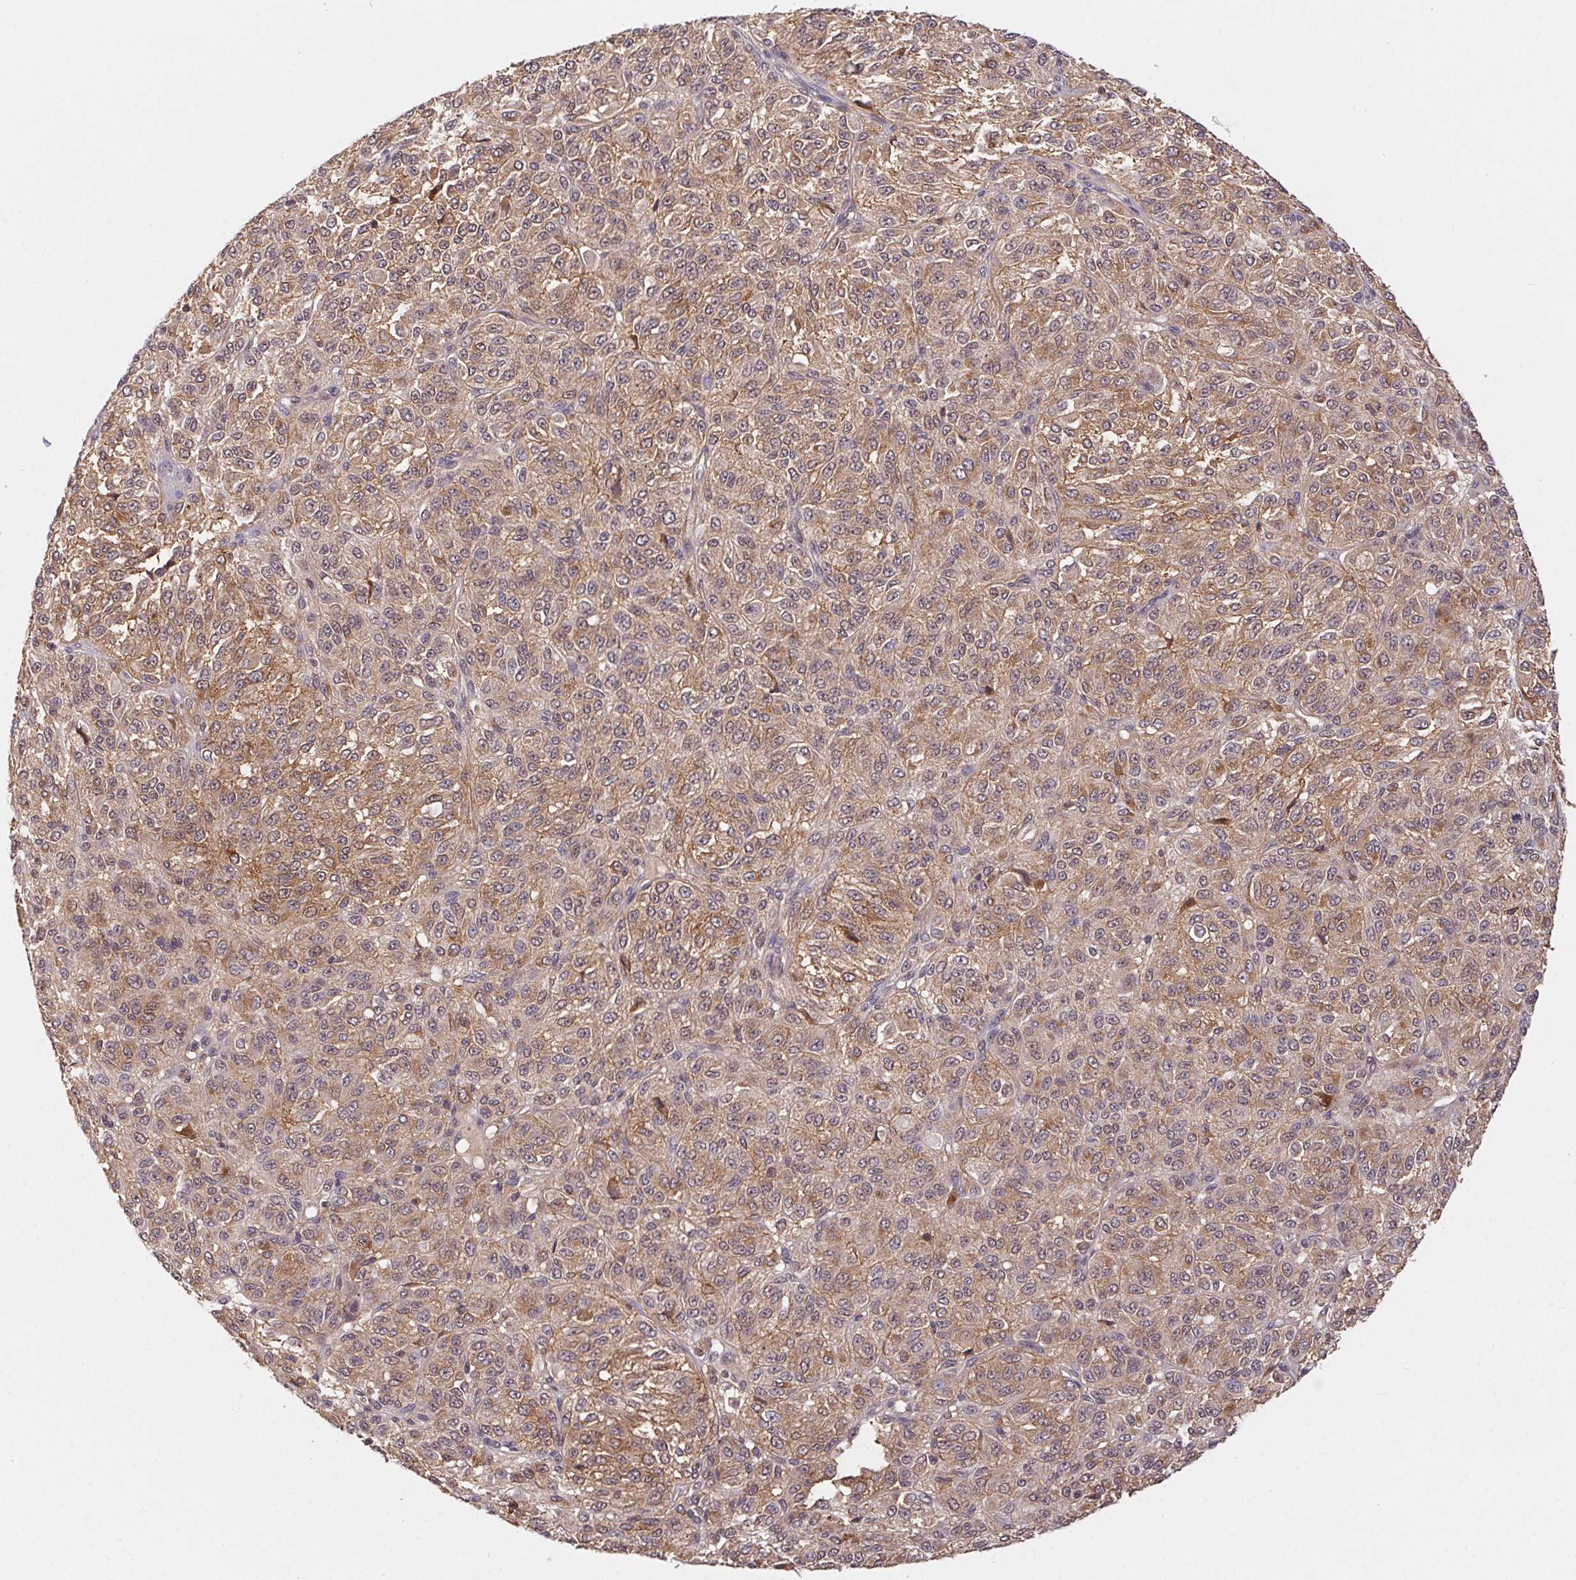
{"staining": {"intensity": "weak", "quantity": ">75%", "location": "cytoplasmic/membranous,nuclear"}, "tissue": "melanoma", "cell_type": "Tumor cells", "image_type": "cancer", "snomed": [{"axis": "morphology", "description": "Malignant melanoma, Metastatic site"}, {"axis": "topography", "description": "Brain"}], "caption": "Malignant melanoma (metastatic site) tissue reveals weak cytoplasmic/membranous and nuclear staining in approximately >75% of tumor cells", "gene": "SLC52A2", "patient": {"sex": "female", "age": 56}}